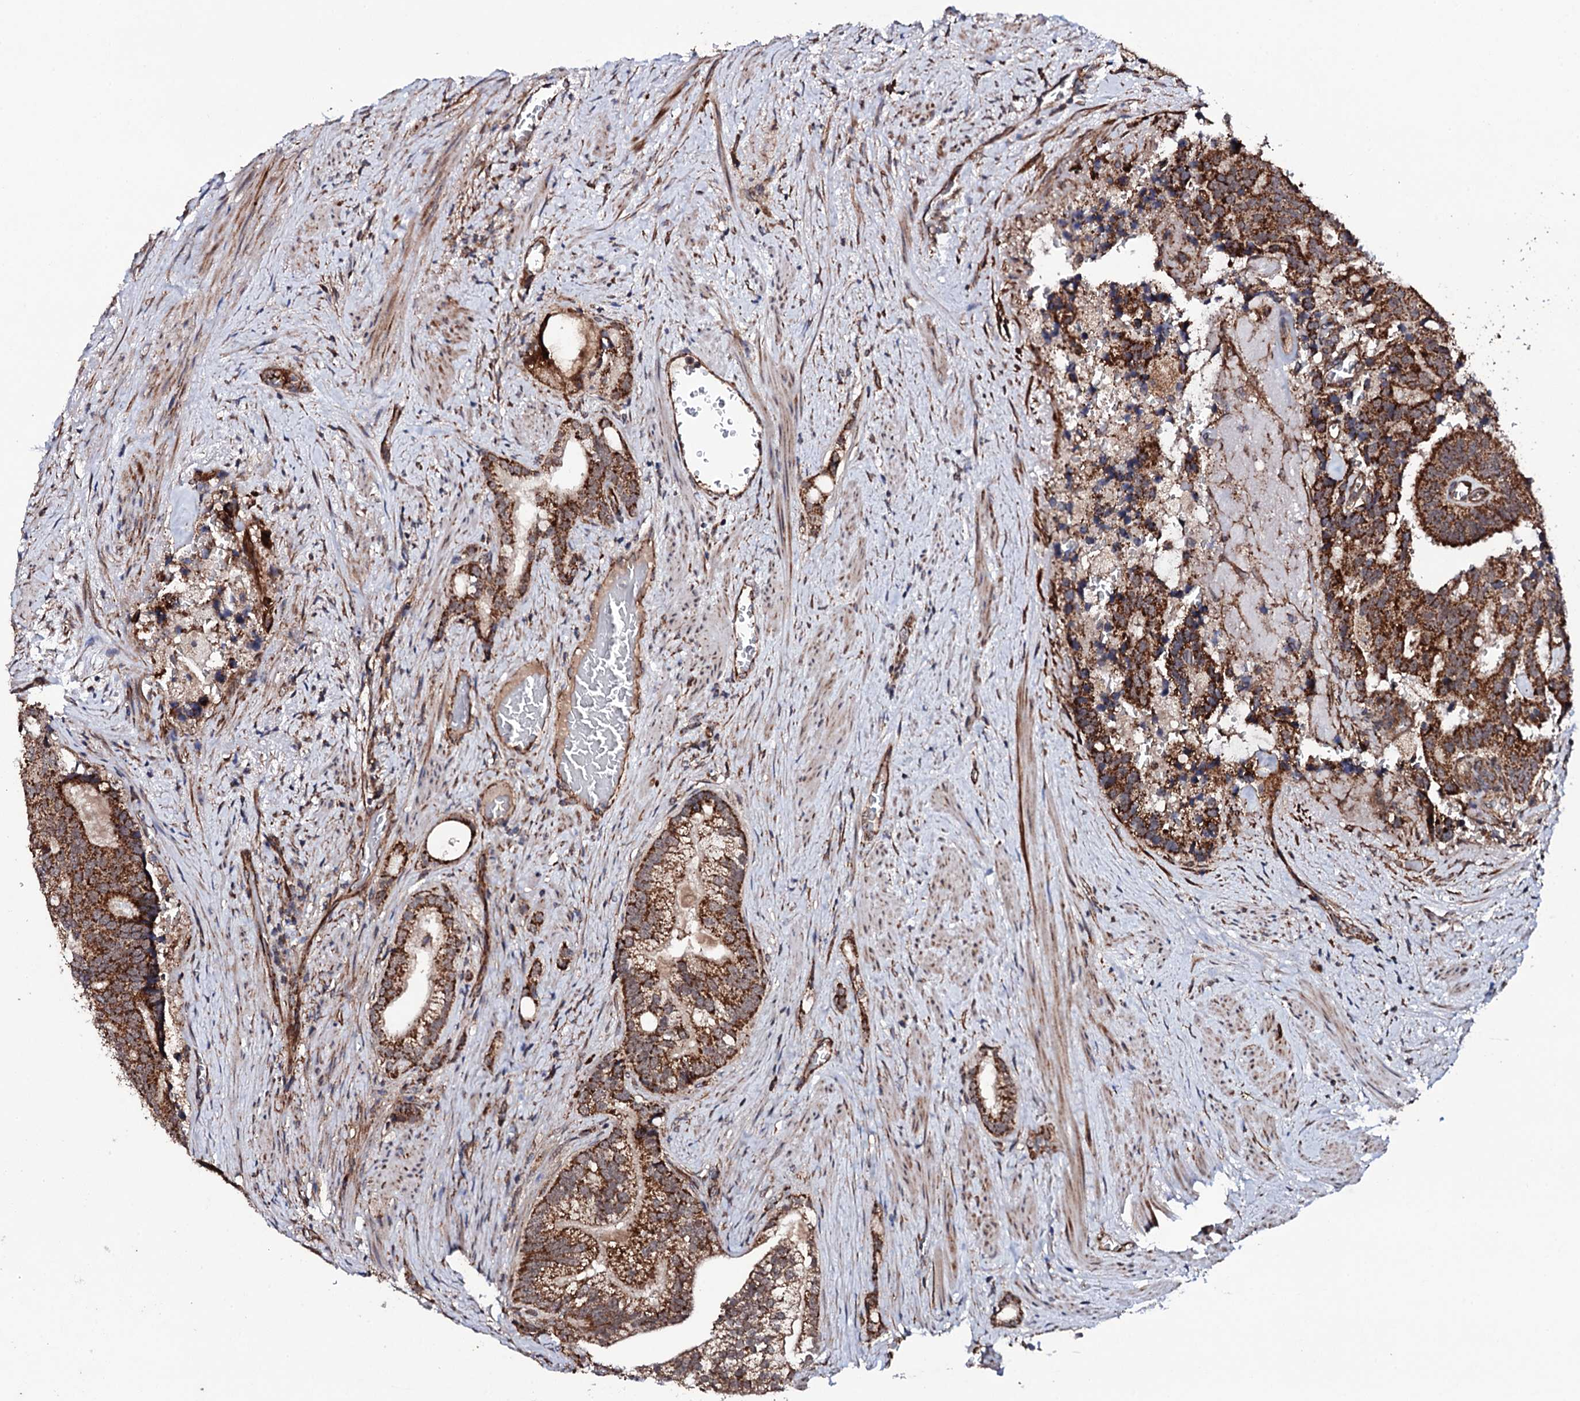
{"staining": {"intensity": "strong", "quantity": ">75%", "location": "cytoplasmic/membranous"}, "tissue": "prostate cancer", "cell_type": "Tumor cells", "image_type": "cancer", "snomed": [{"axis": "morphology", "description": "Adenocarcinoma, Low grade"}, {"axis": "topography", "description": "Prostate"}], "caption": "DAB immunohistochemical staining of adenocarcinoma (low-grade) (prostate) reveals strong cytoplasmic/membranous protein expression in about >75% of tumor cells.", "gene": "MTIF3", "patient": {"sex": "male", "age": 71}}